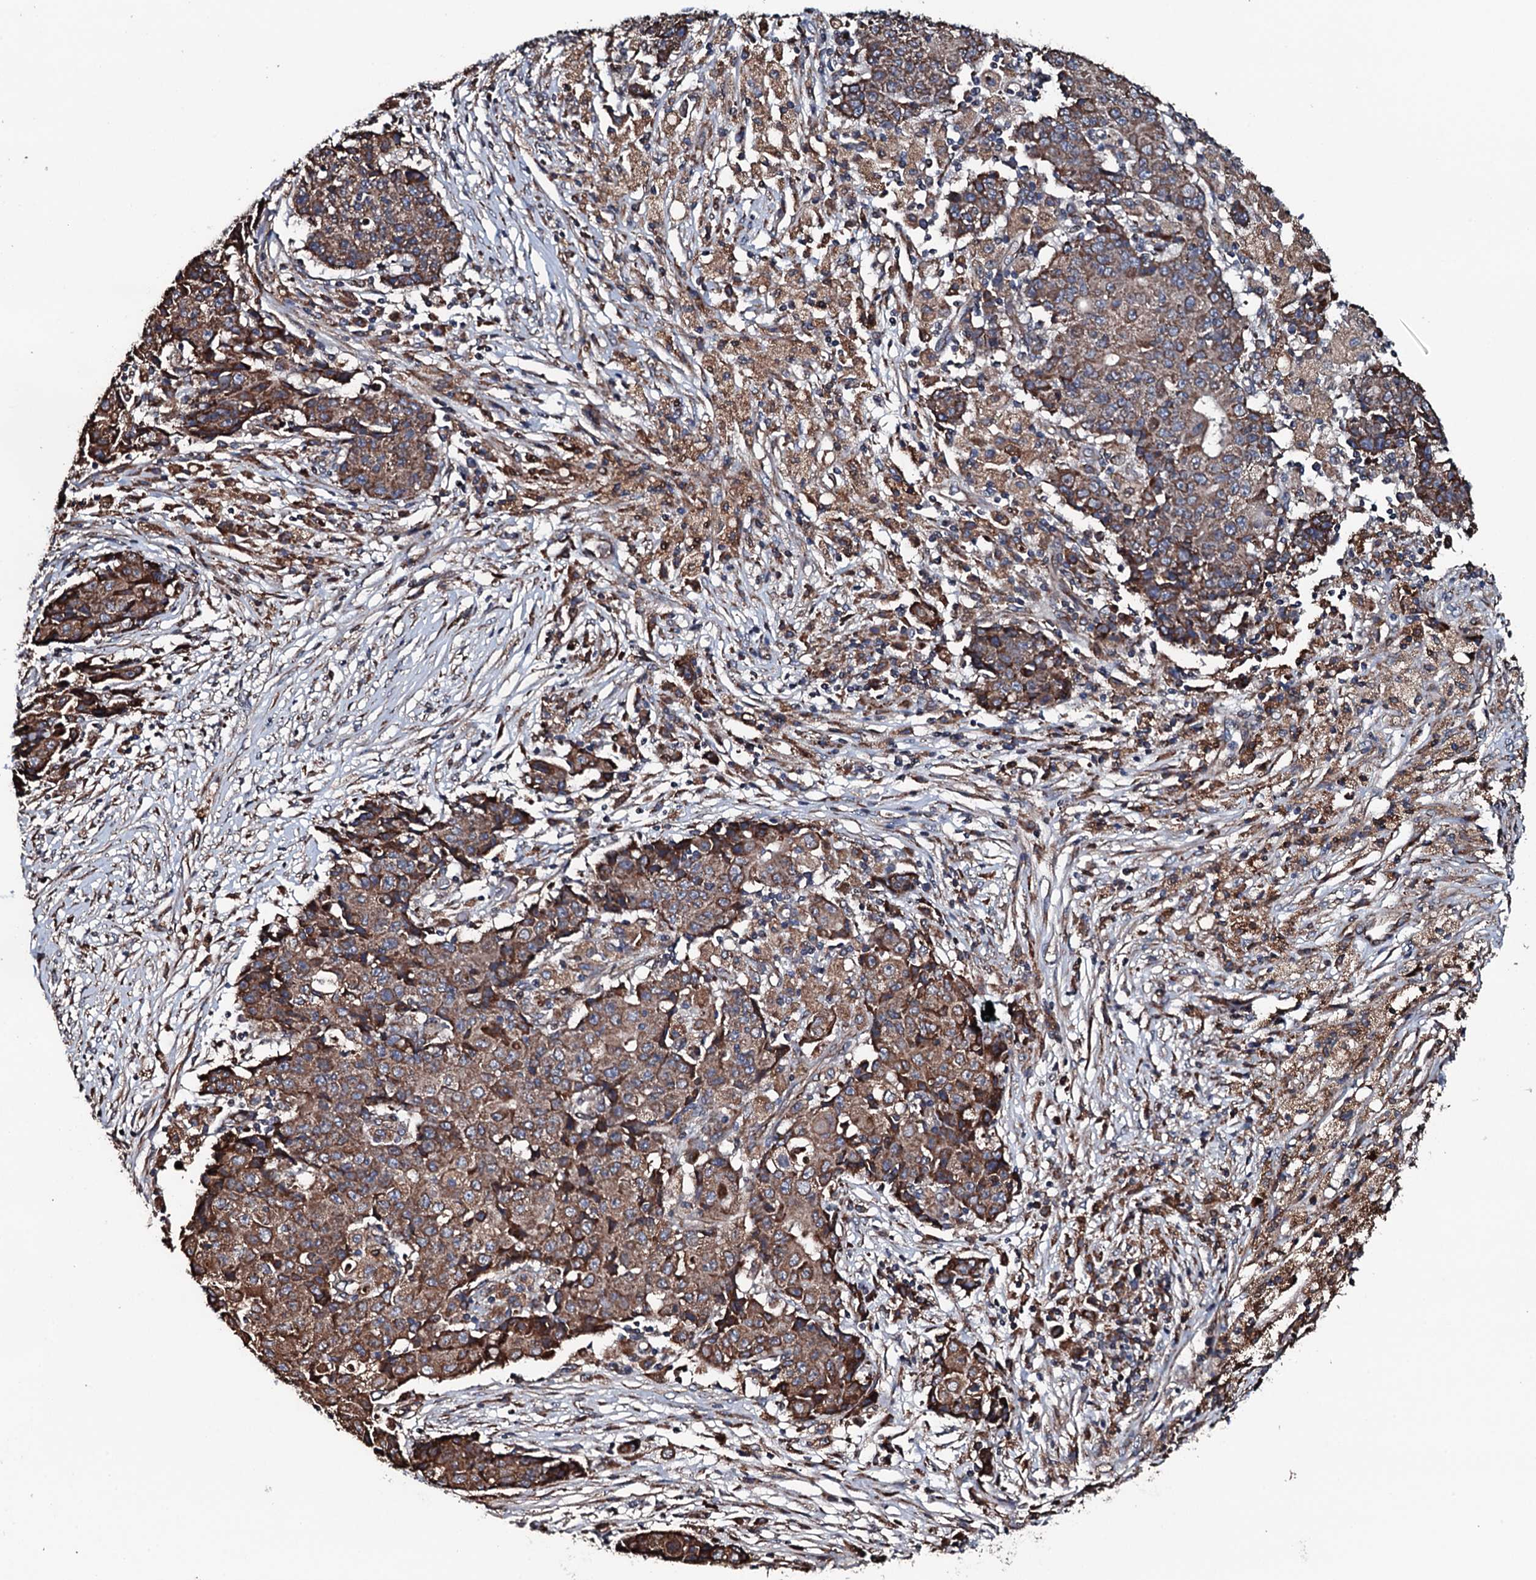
{"staining": {"intensity": "moderate", "quantity": ">75%", "location": "cytoplasmic/membranous"}, "tissue": "ovarian cancer", "cell_type": "Tumor cells", "image_type": "cancer", "snomed": [{"axis": "morphology", "description": "Carcinoma, endometroid"}, {"axis": "topography", "description": "Ovary"}], "caption": "Ovarian endometroid carcinoma stained for a protein (brown) exhibits moderate cytoplasmic/membranous positive expression in about >75% of tumor cells.", "gene": "RAB12", "patient": {"sex": "female", "age": 42}}